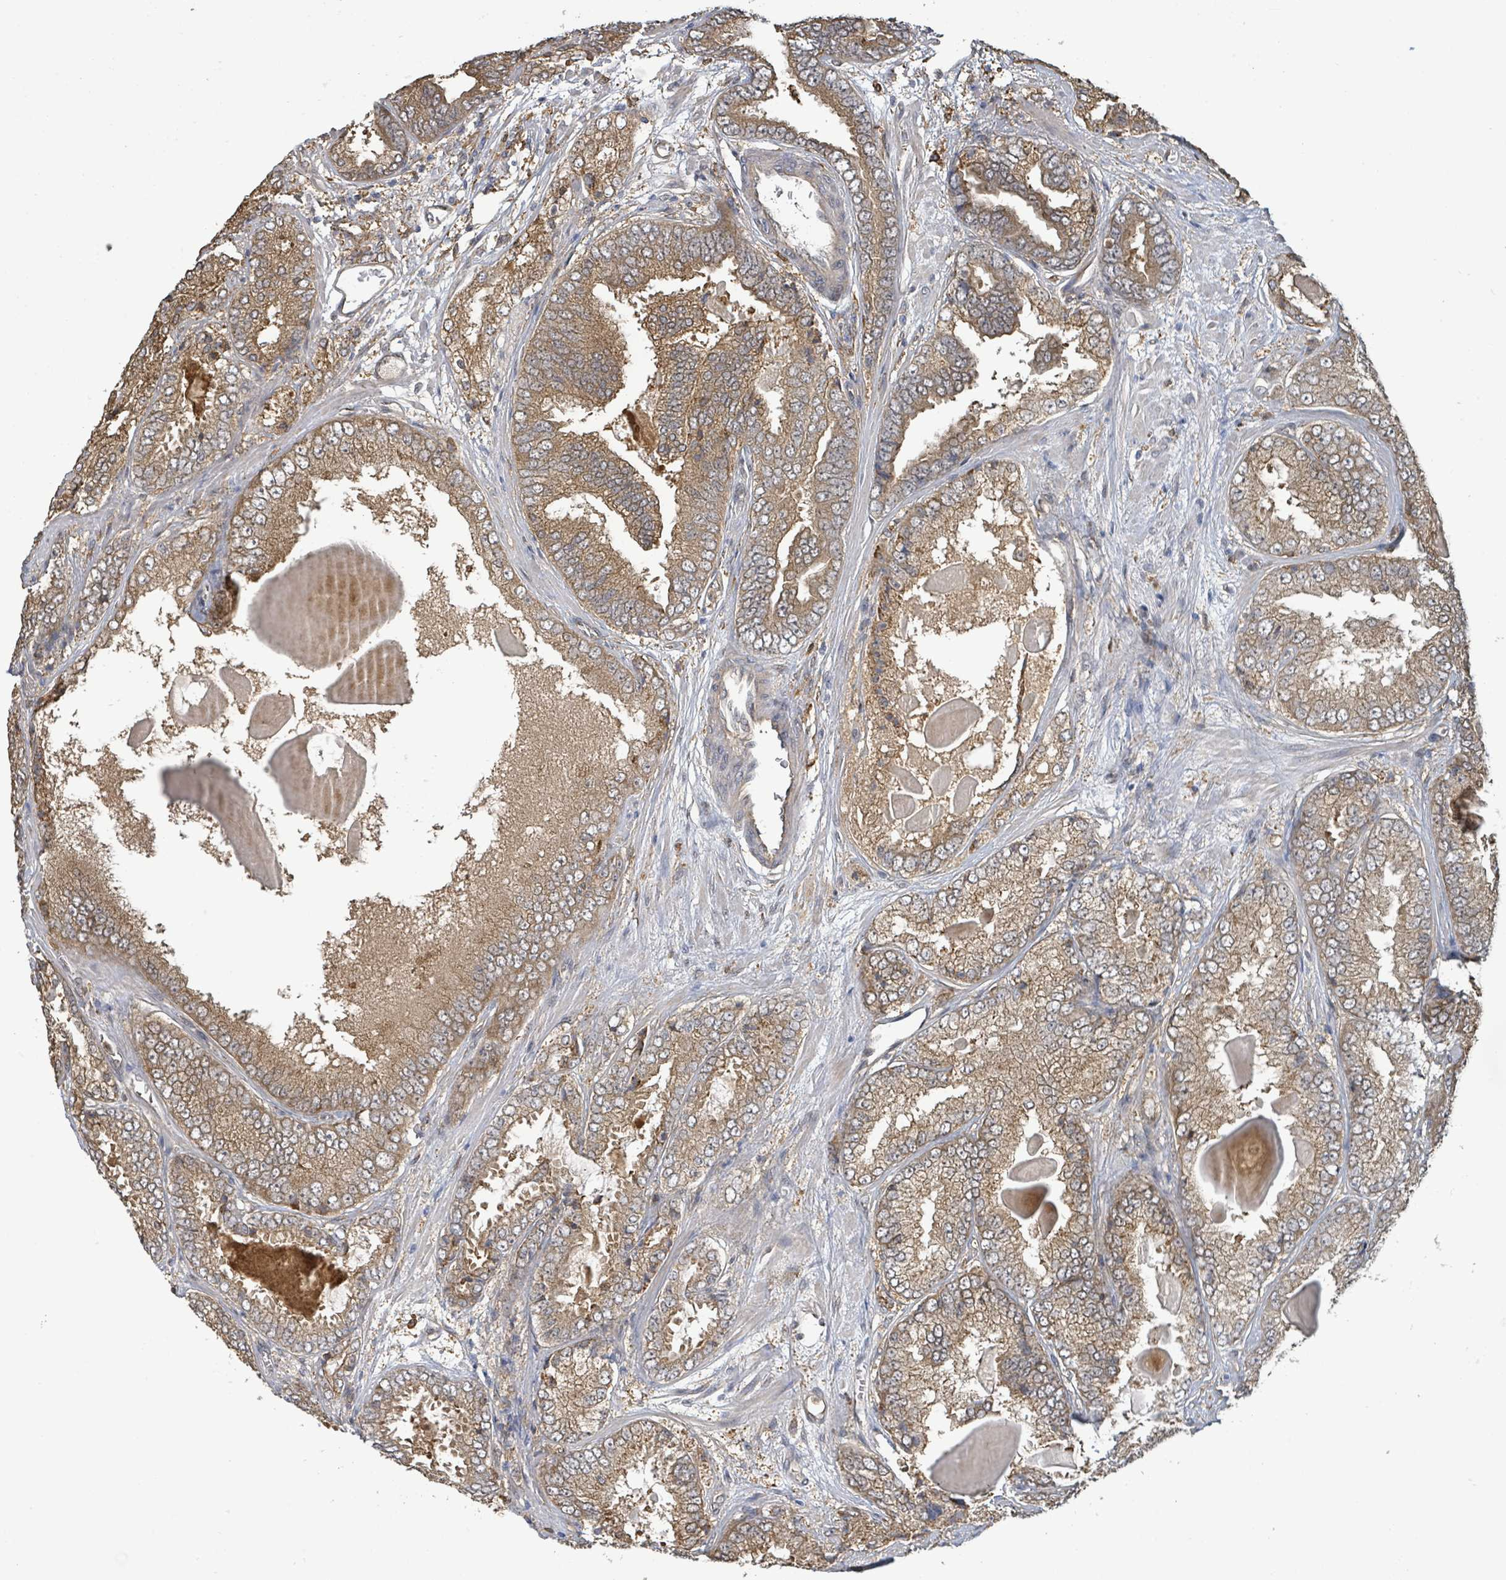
{"staining": {"intensity": "moderate", "quantity": ">75%", "location": "cytoplasmic/membranous"}, "tissue": "prostate cancer", "cell_type": "Tumor cells", "image_type": "cancer", "snomed": [{"axis": "morphology", "description": "Adenocarcinoma, High grade"}, {"axis": "topography", "description": "Prostate"}], "caption": "Moderate cytoplasmic/membranous staining for a protein is identified in about >75% of tumor cells of prostate adenocarcinoma (high-grade) using immunohistochemistry (IHC).", "gene": "ARPIN", "patient": {"sex": "male", "age": 63}}